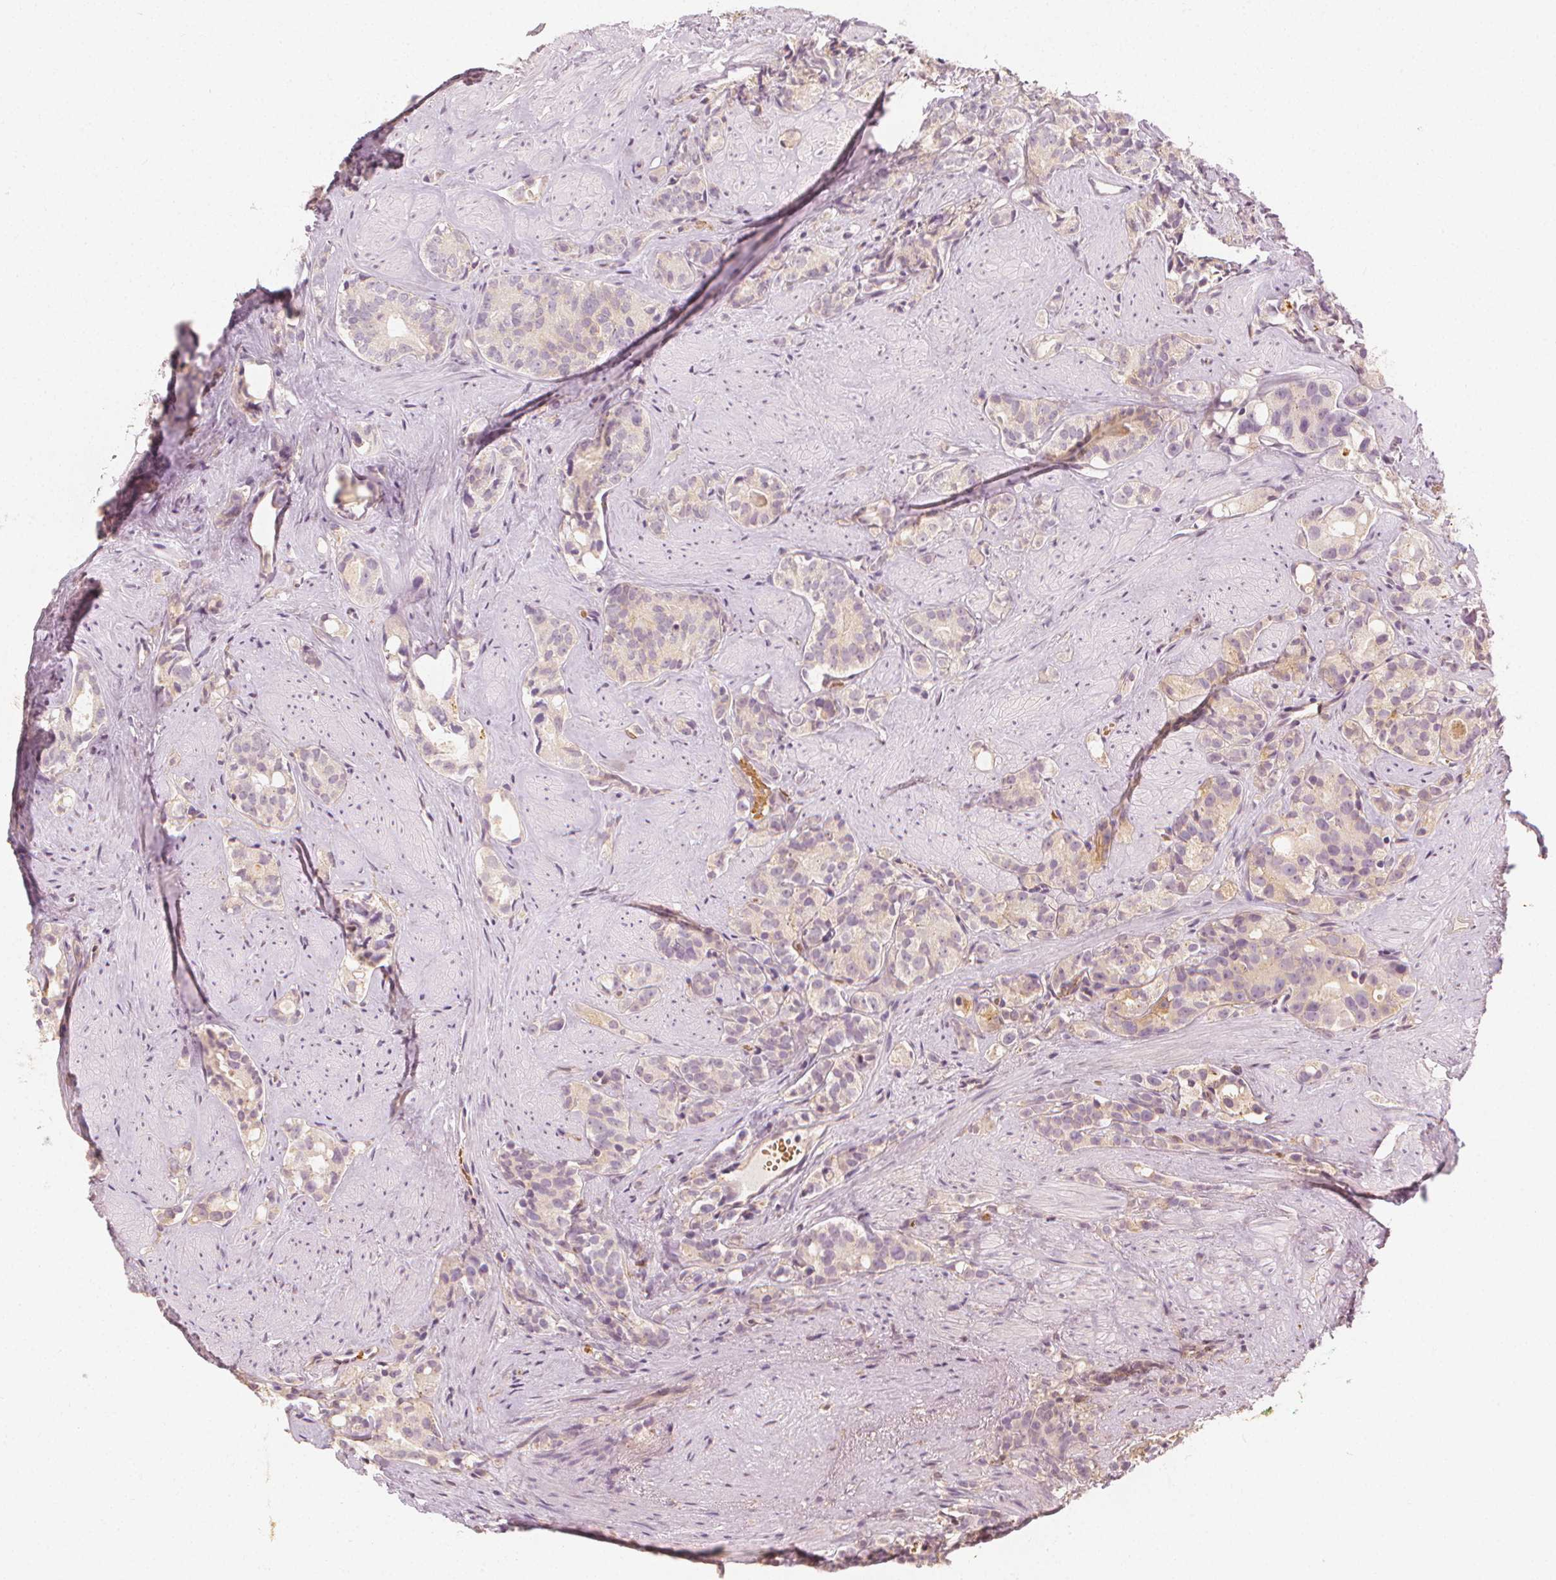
{"staining": {"intensity": "moderate", "quantity": "25%-75%", "location": "cytoplasmic/membranous"}, "tissue": "prostate cancer", "cell_type": "Tumor cells", "image_type": "cancer", "snomed": [{"axis": "morphology", "description": "Adenocarcinoma, High grade"}, {"axis": "topography", "description": "Prostate"}], "caption": "Immunohistochemistry (IHC) staining of prostate cancer (high-grade adenocarcinoma), which shows medium levels of moderate cytoplasmic/membranous positivity in approximately 25%-75% of tumor cells indicating moderate cytoplasmic/membranous protein positivity. The staining was performed using DAB (brown) for protein detection and nuclei were counterstained in hematoxylin (blue).", "gene": "ARHGAP26", "patient": {"sex": "male", "age": 75}}